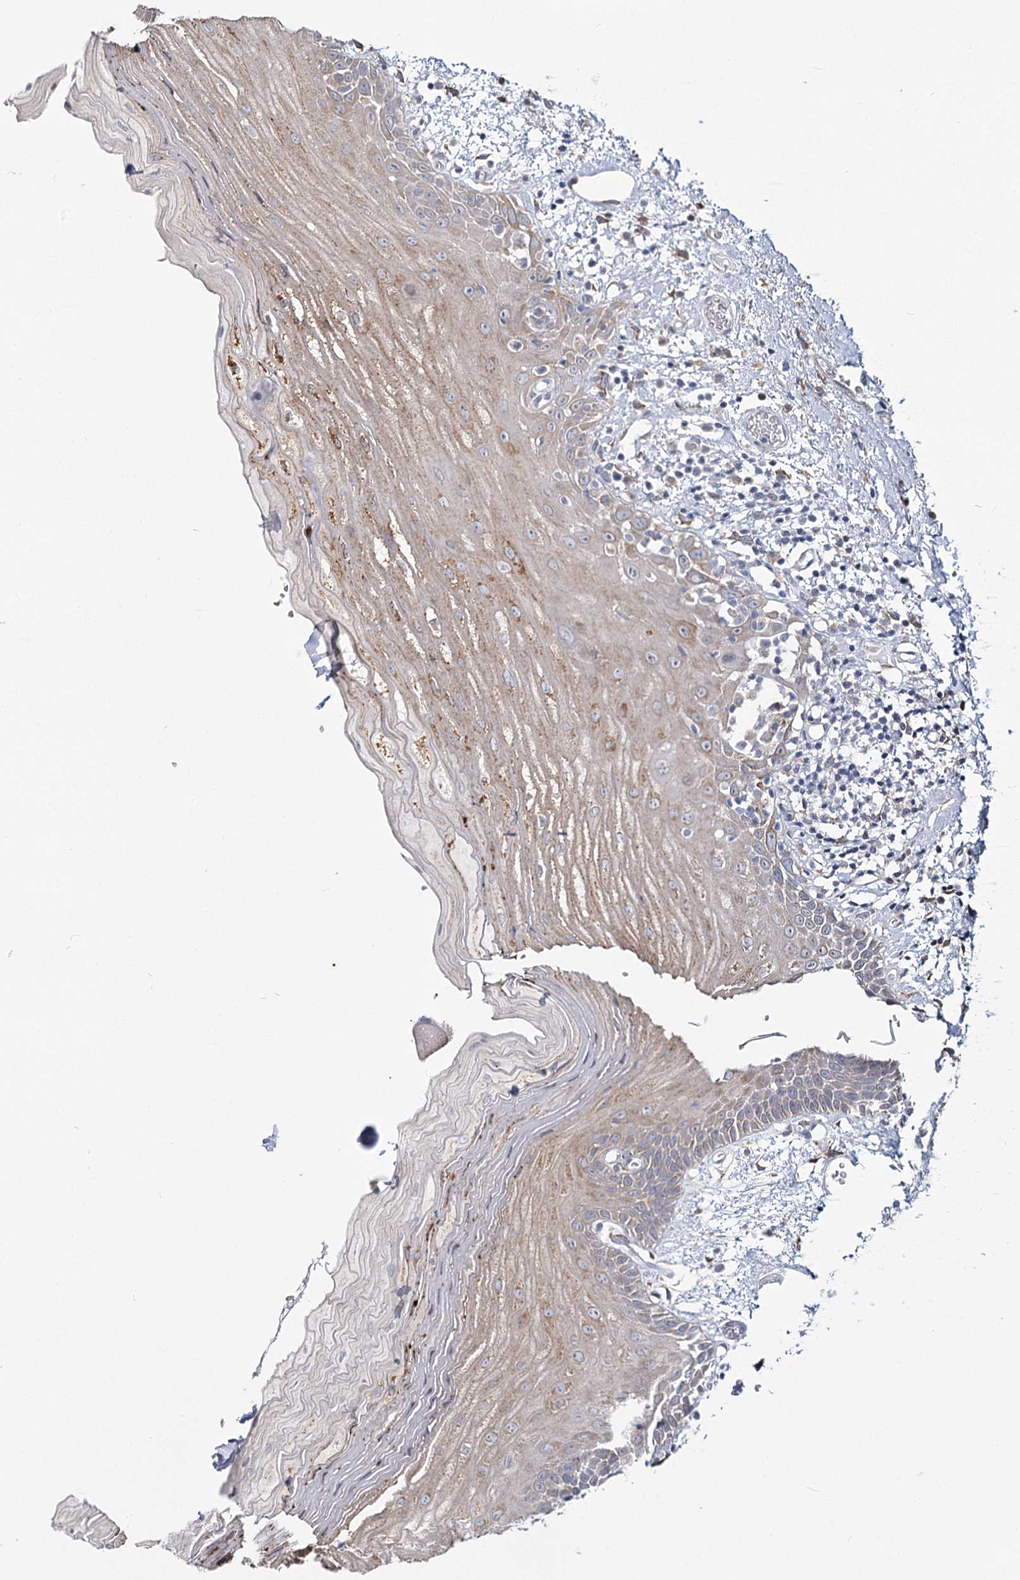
{"staining": {"intensity": "moderate", "quantity": "<25%", "location": "cytoplasmic/membranous"}, "tissue": "oral mucosa", "cell_type": "Squamous epithelial cells", "image_type": "normal", "snomed": [{"axis": "morphology", "description": "Normal tissue, NOS"}, {"axis": "topography", "description": "Oral tissue"}], "caption": "A histopathology image showing moderate cytoplasmic/membranous positivity in approximately <25% of squamous epithelial cells in normal oral mucosa, as visualized by brown immunohistochemical staining.", "gene": "ZCCHC9", "patient": {"sex": "male", "age": 52}}